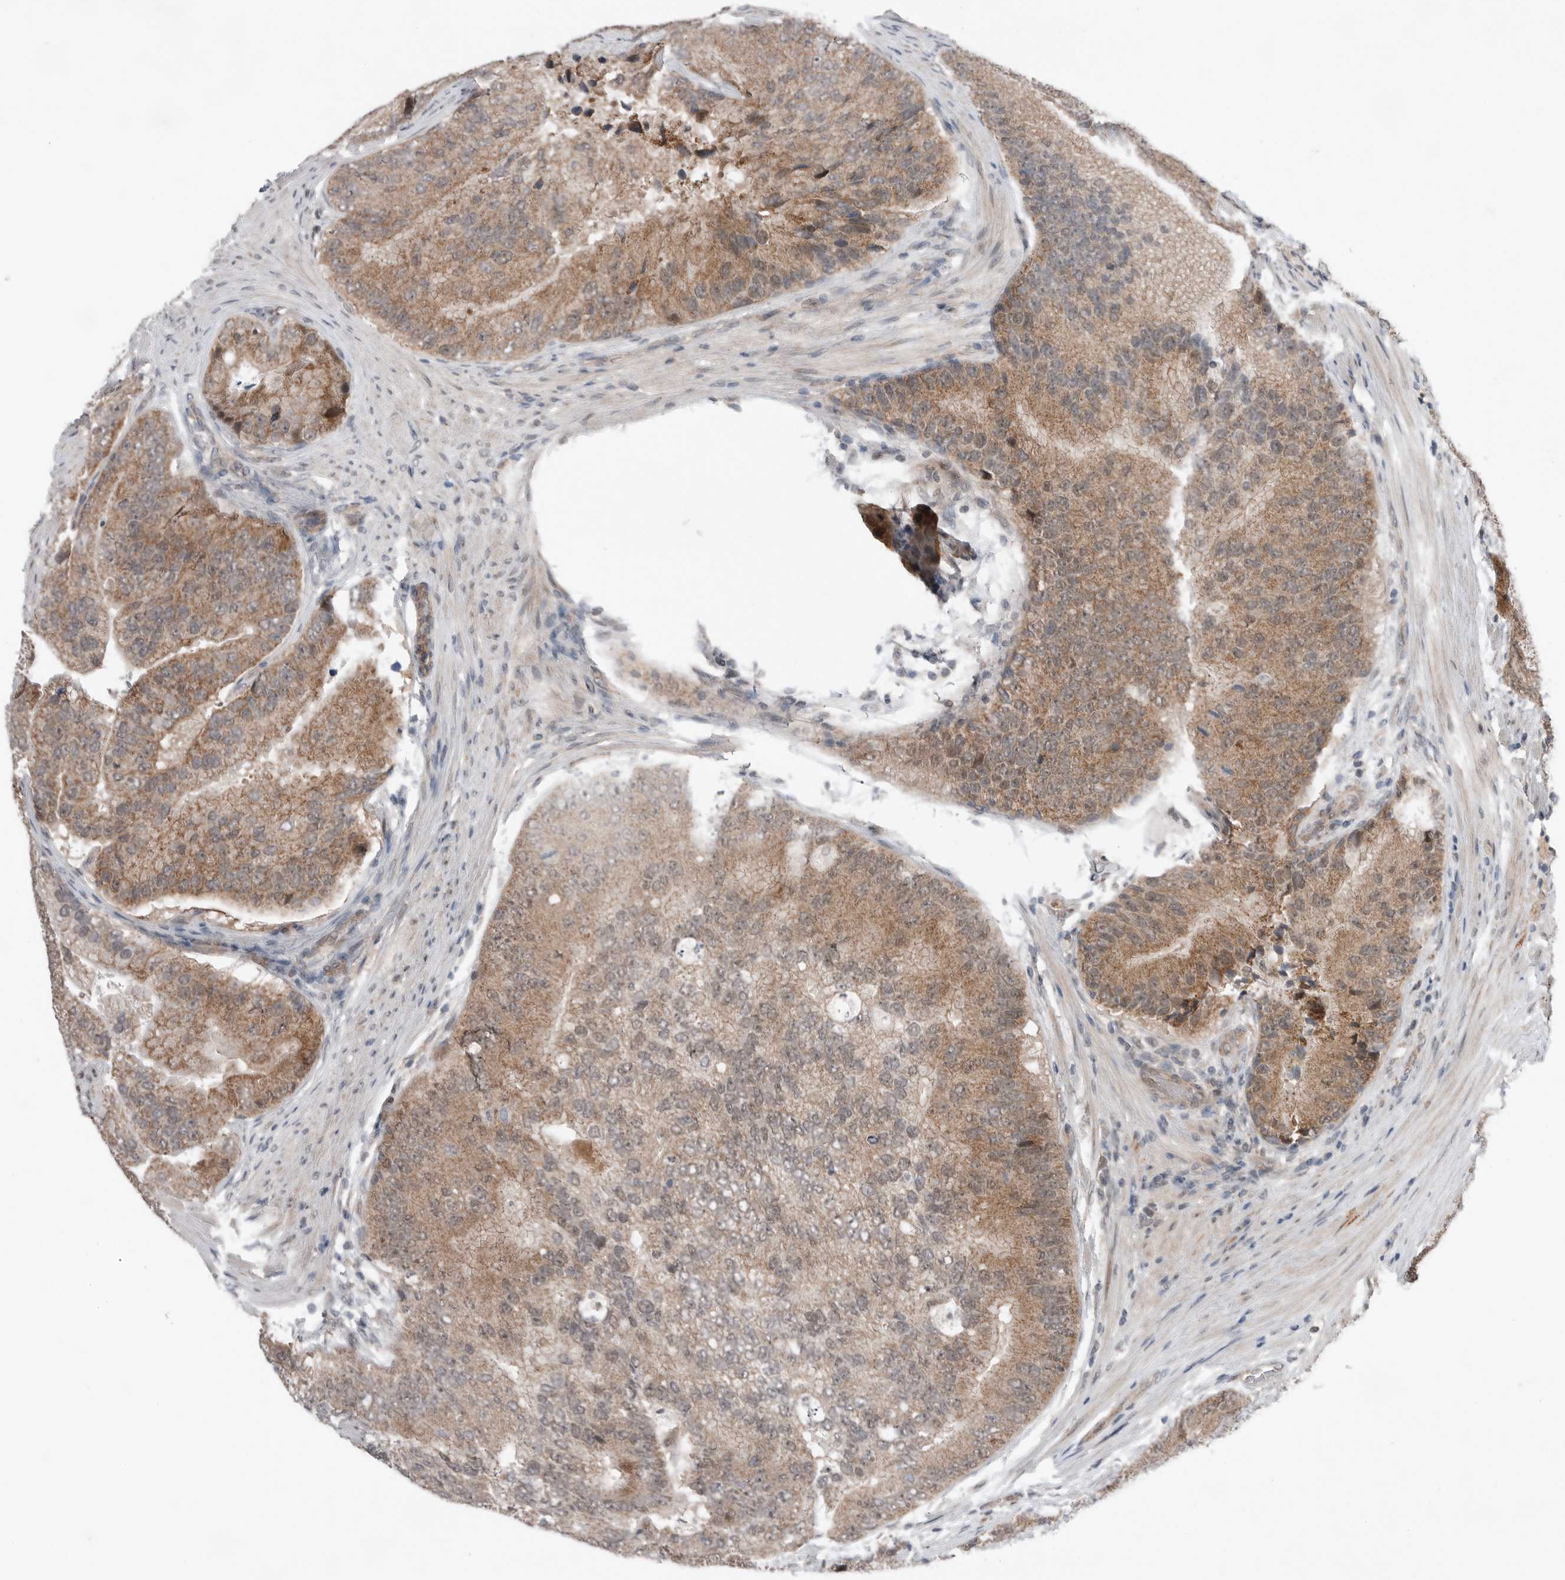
{"staining": {"intensity": "moderate", "quantity": ">75%", "location": "cytoplasmic/membranous"}, "tissue": "prostate cancer", "cell_type": "Tumor cells", "image_type": "cancer", "snomed": [{"axis": "morphology", "description": "Adenocarcinoma, High grade"}, {"axis": "topography", "description": "Prostate"}], "caption": "Immunohistochemistry (DAB) staining of adenocarcinoma (high-grade) (prostate) reveals moderate cytoplasmic/membranous protein expression in about >75% of tumor cells. Ihc stains the protein of interest in brown and the nuclei are stained blue.", "gene": "NTAQ1", "patient": {"sex": "male", "age": 70}}